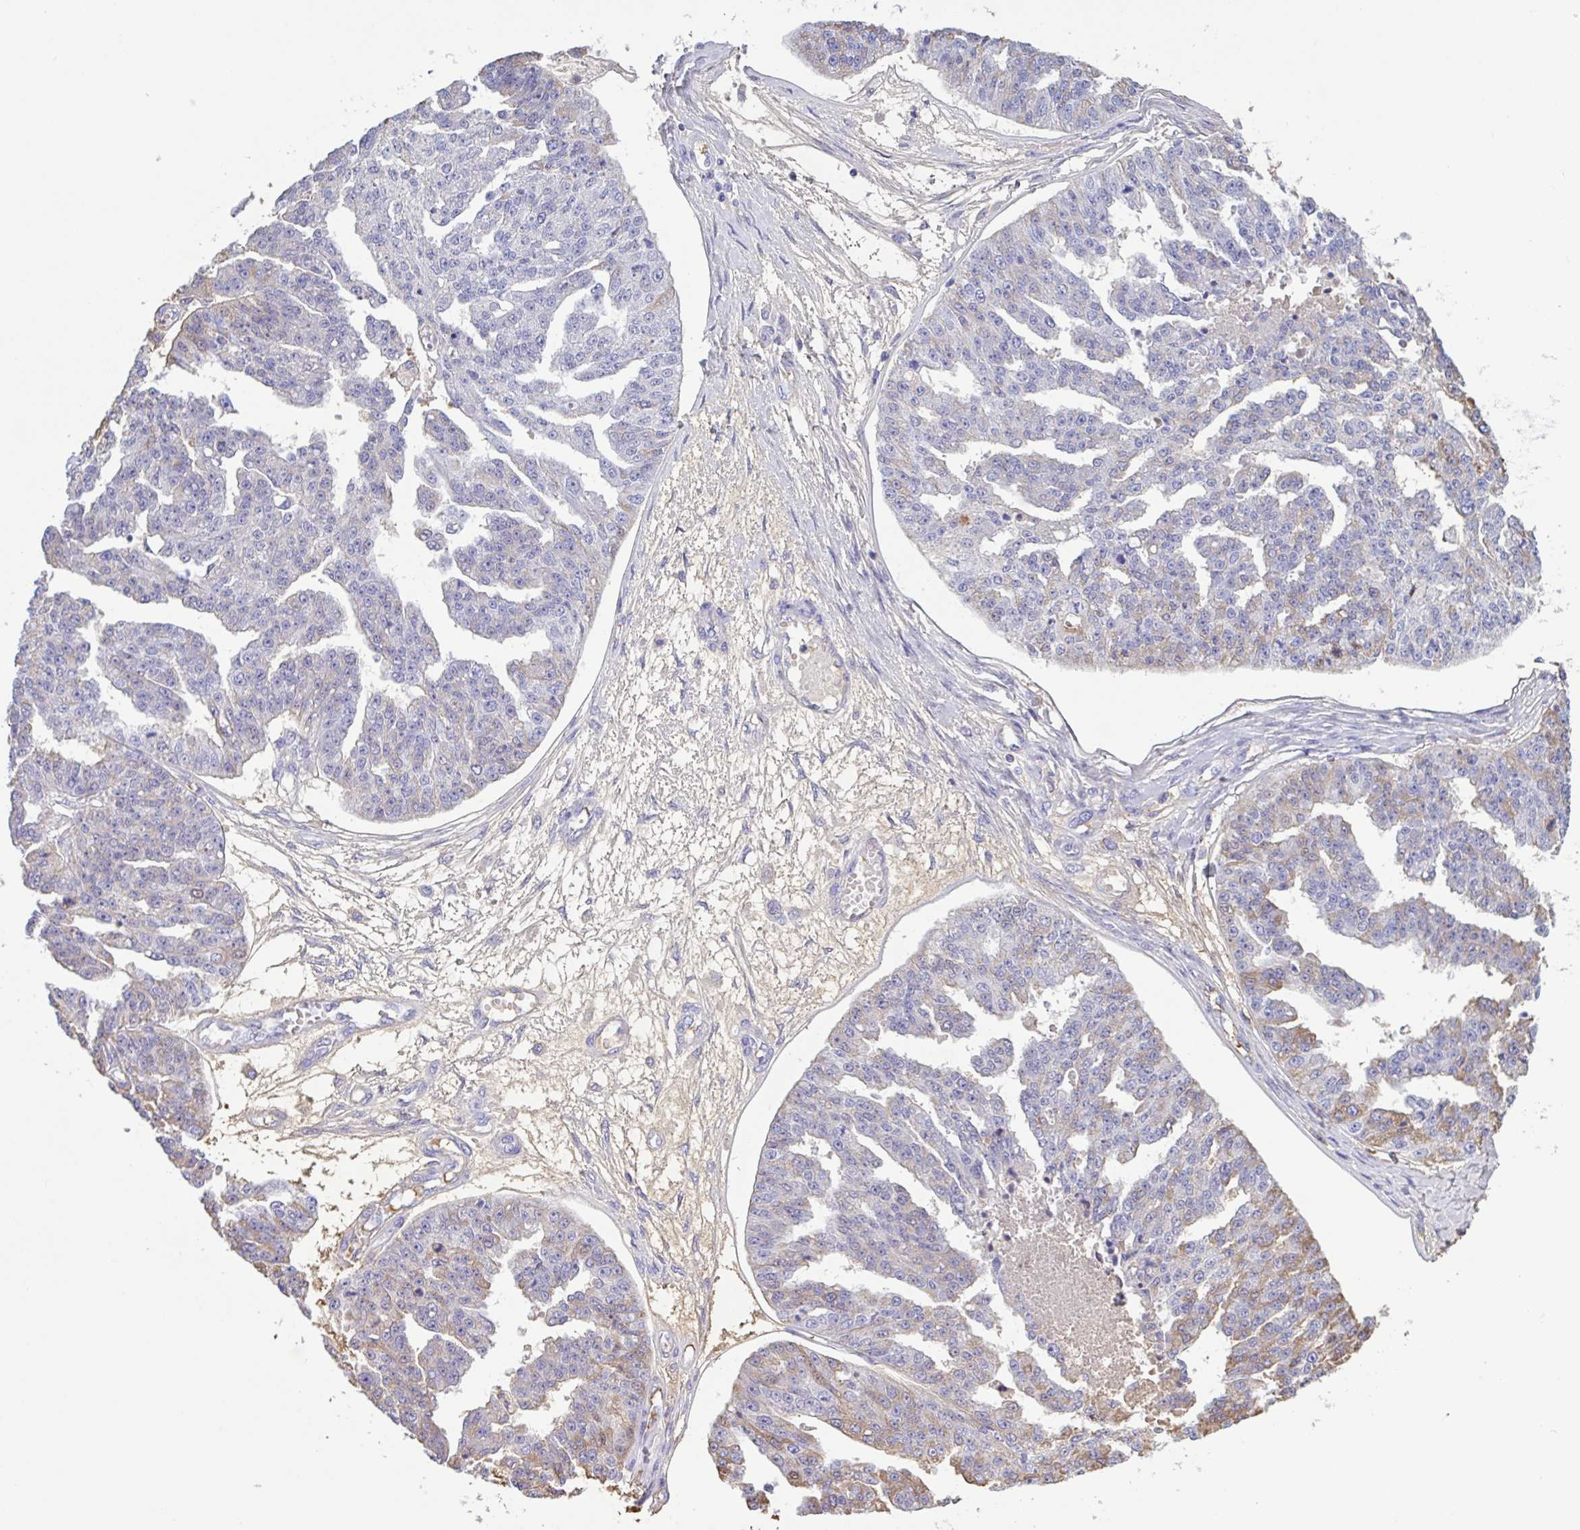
{"staining": {"intensity": "moderate", "quantity": "<25%", "location": "cytoplasmic/membranous"}, "tissue": "ovarian cancer", "cell_type": "Tumor cells", "image_type": "cancer", "snomed": [{"axis": "morphology", "description": "Cystadenocarcinoma, serous, NOS"}, {"axis": "topography", "description": "Ovary"}], "caption": "Immunohistochemistry (IHC) image of neoplastic tissue: human ovarian serous cystadenocarcinoma stained using immunohistochemistry (IHC) exhibits low levels of moderate protein expression localized specifically in the cytoplasmic/membranous of tumor cells, appearing as a cytoplasmic/membranous brown color.", "gene": "LARGE2", "patient": {"sex": "female", "age": 58}}